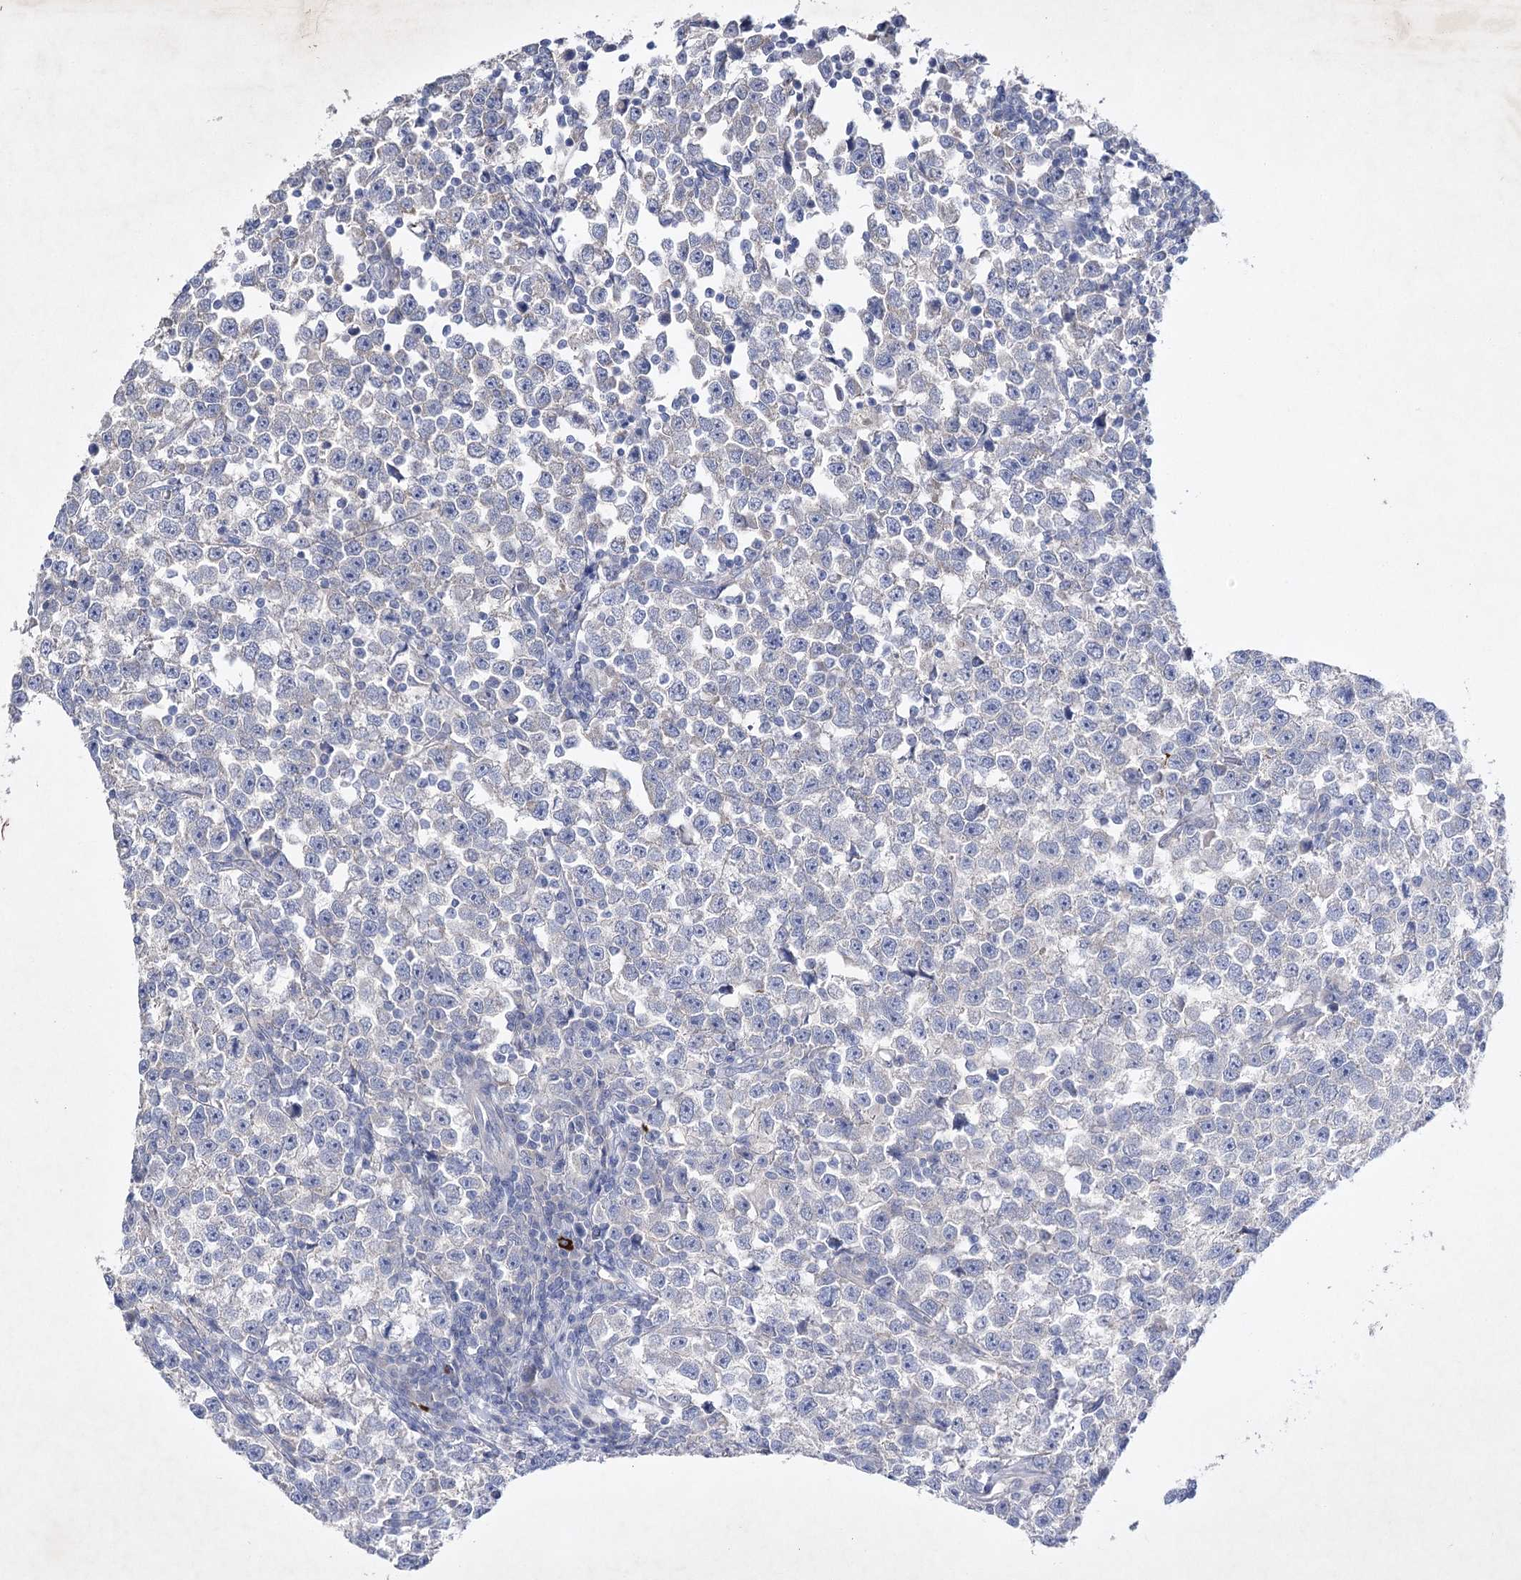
{"staining": {"intensity": "negative", "quantity": "none", "location": "none"}, "tissue": "testis cancer", "cell_type": "Tumor cells", "image_type": "cancer", "snomed": [{"axis": "morphology", "description": "Normal tissue, NOS"}, {"axis": "morphology", "description": "Seminoma, NOS"}, {"axis": "topography", "description": "Testis"}], "caption": "Tumor cells are negative for protein expression in human testis cancer (seminoma).", "gene": "COX15", "patient": {"sex": "male", "age": 43}}